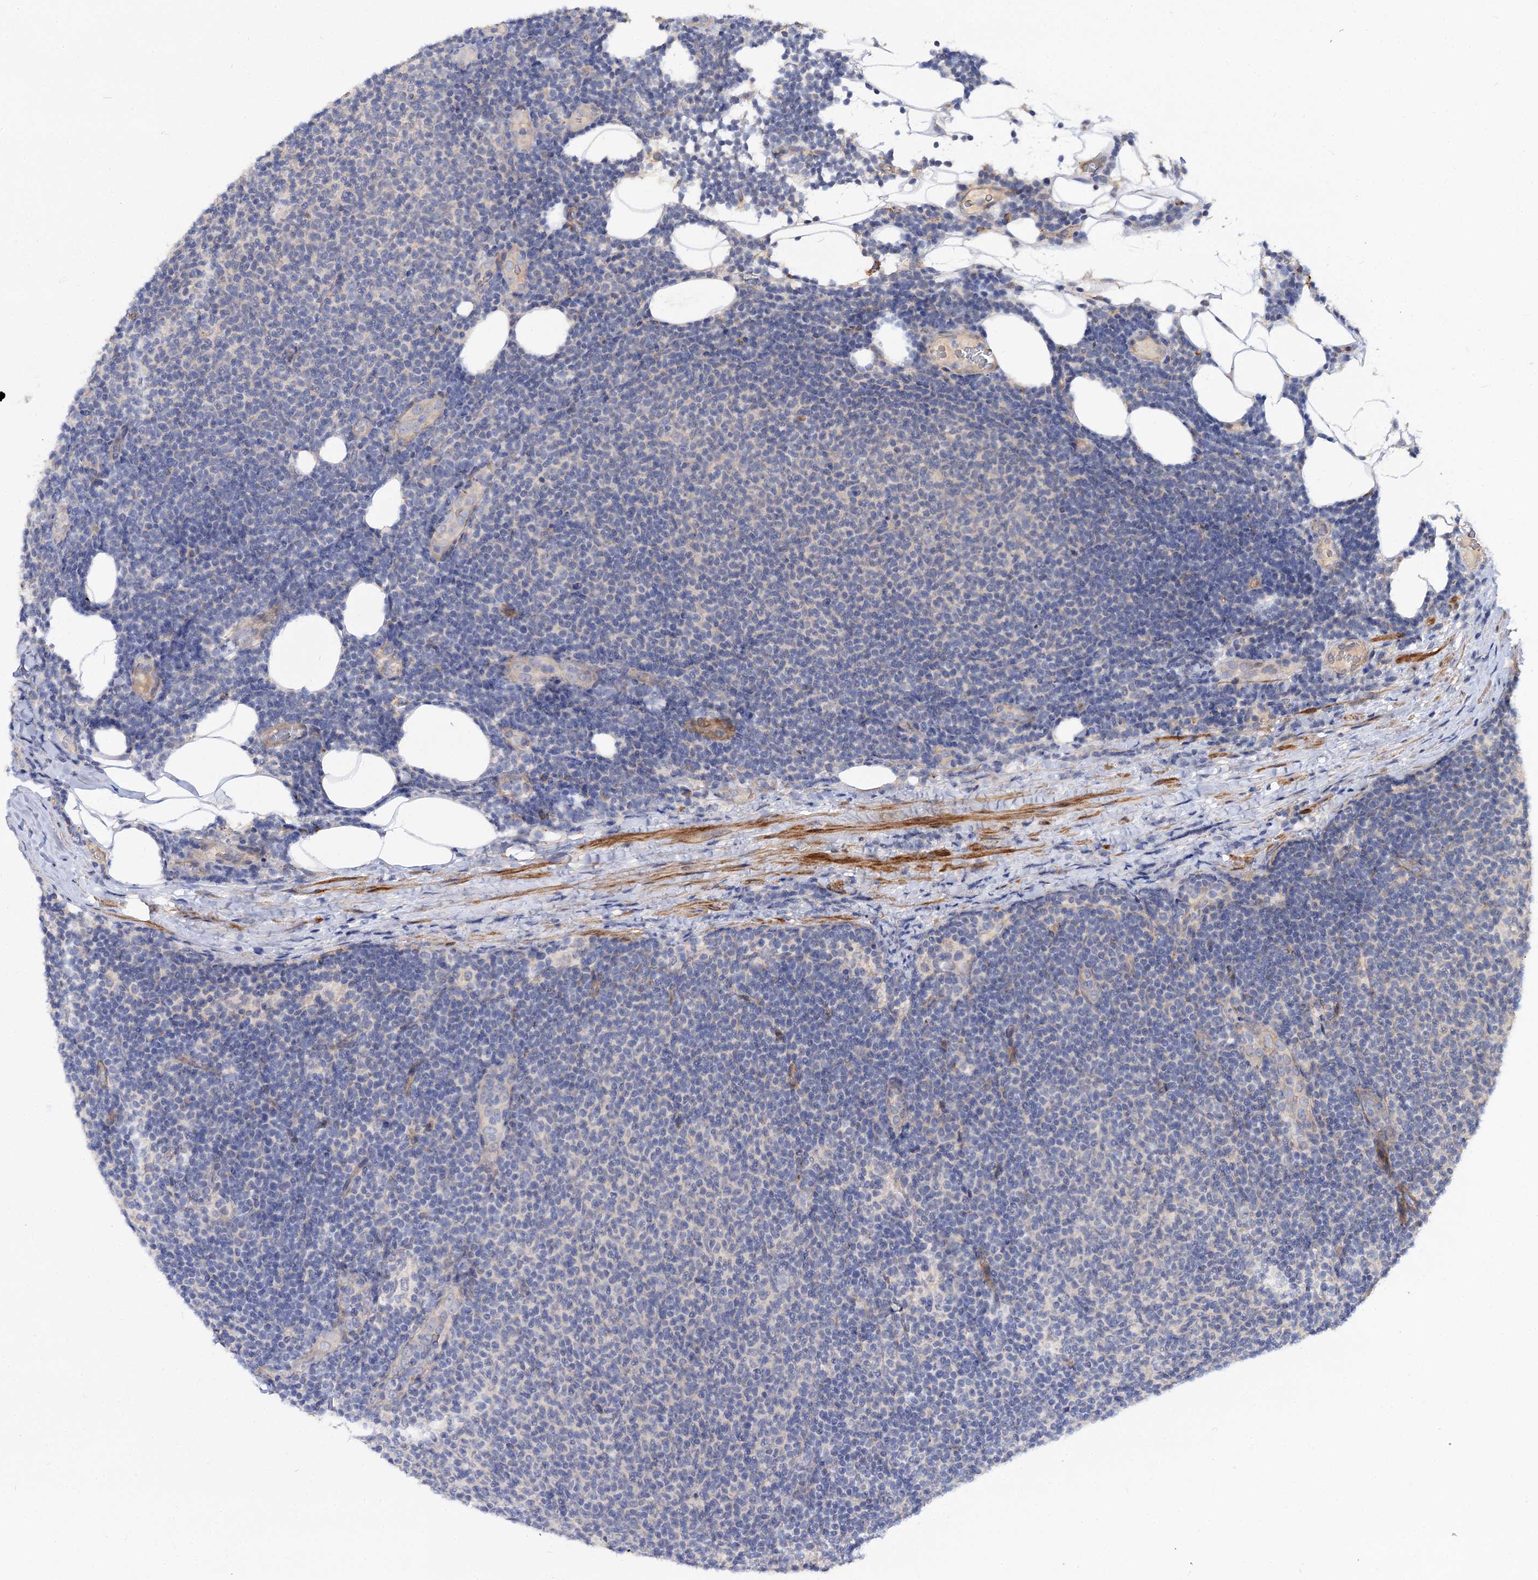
{"staining": {"intensity": "negative", "quantity": "none", "location": "none"}, "tissue": "lymphoma", "cell_type": "Tumor cells", "image_type": "cancer", "snomed": [{"axis": "morphology", "description": "Malignant lymphoma, non-Hodgkin's type, Low grade"}, {"axis": "topography", "description": "Lymph node"}], "caption": "The photomicrograph shows no significant expression in tumor cells of lymphoma.", "gene": "NUDCD2", "patient": {"sex": "male", "age": 66}}